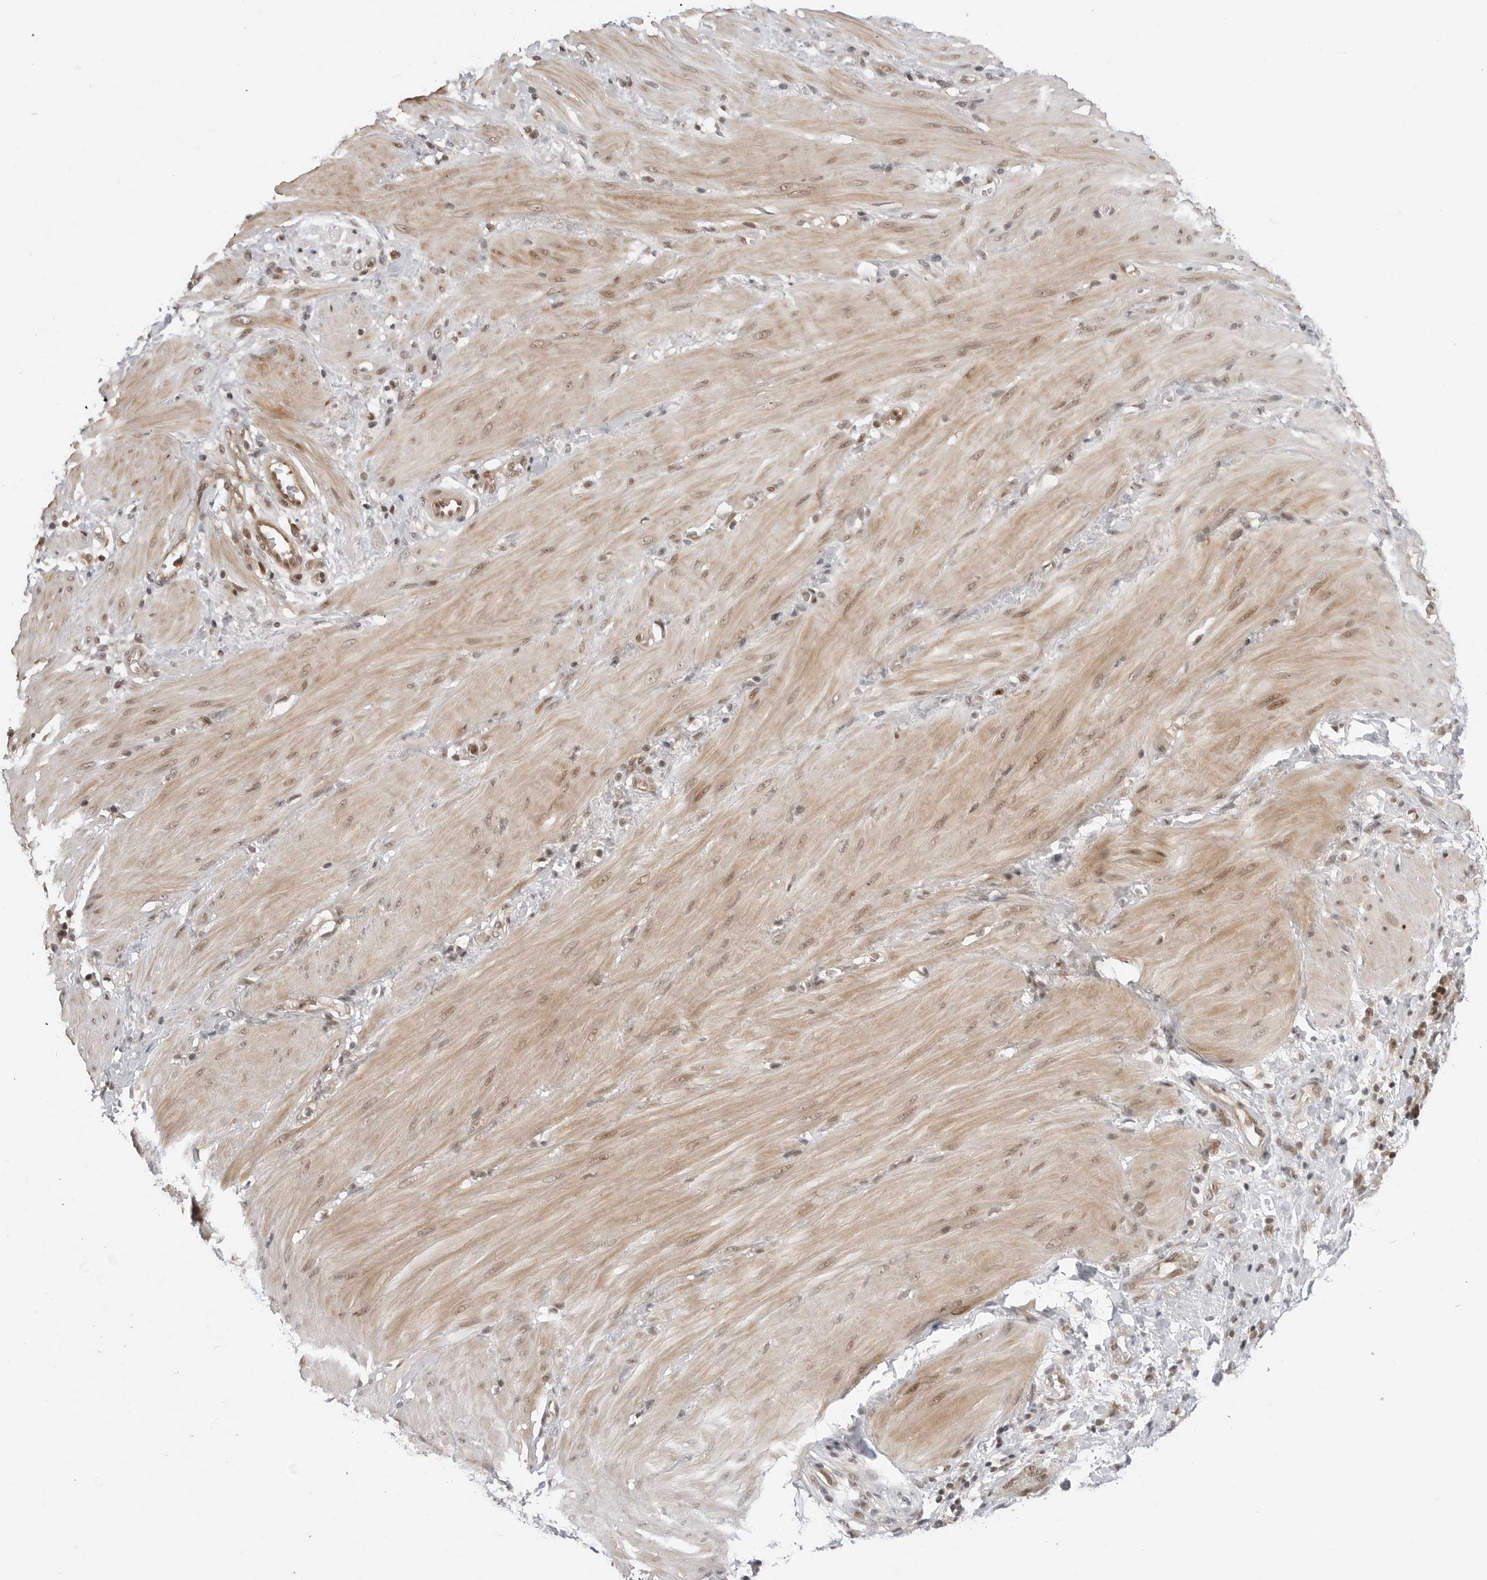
{"staining": {"intensity": "moderate", "quantity": ">75%", "location": "nuclear"}, "tissue": "stomach cancer", "cell_type": "Tumor cells", "image_type": "cancer", "snomed": [{"axis": "morphology", "description": "Adenocarcinoma, NOS"}, {"axis": "topography", "description": "Stomach"}, {"axis": "topography", "description": "Stomach, lower"}], "caption": "There is medium levels of moderate nuclear positivity in tumor cells of stomach cancer, as demonstrated by immunohistochemical staining (brown color).", "gene": "C8orf33", "patient": {"sex": "female", "age": 48}}